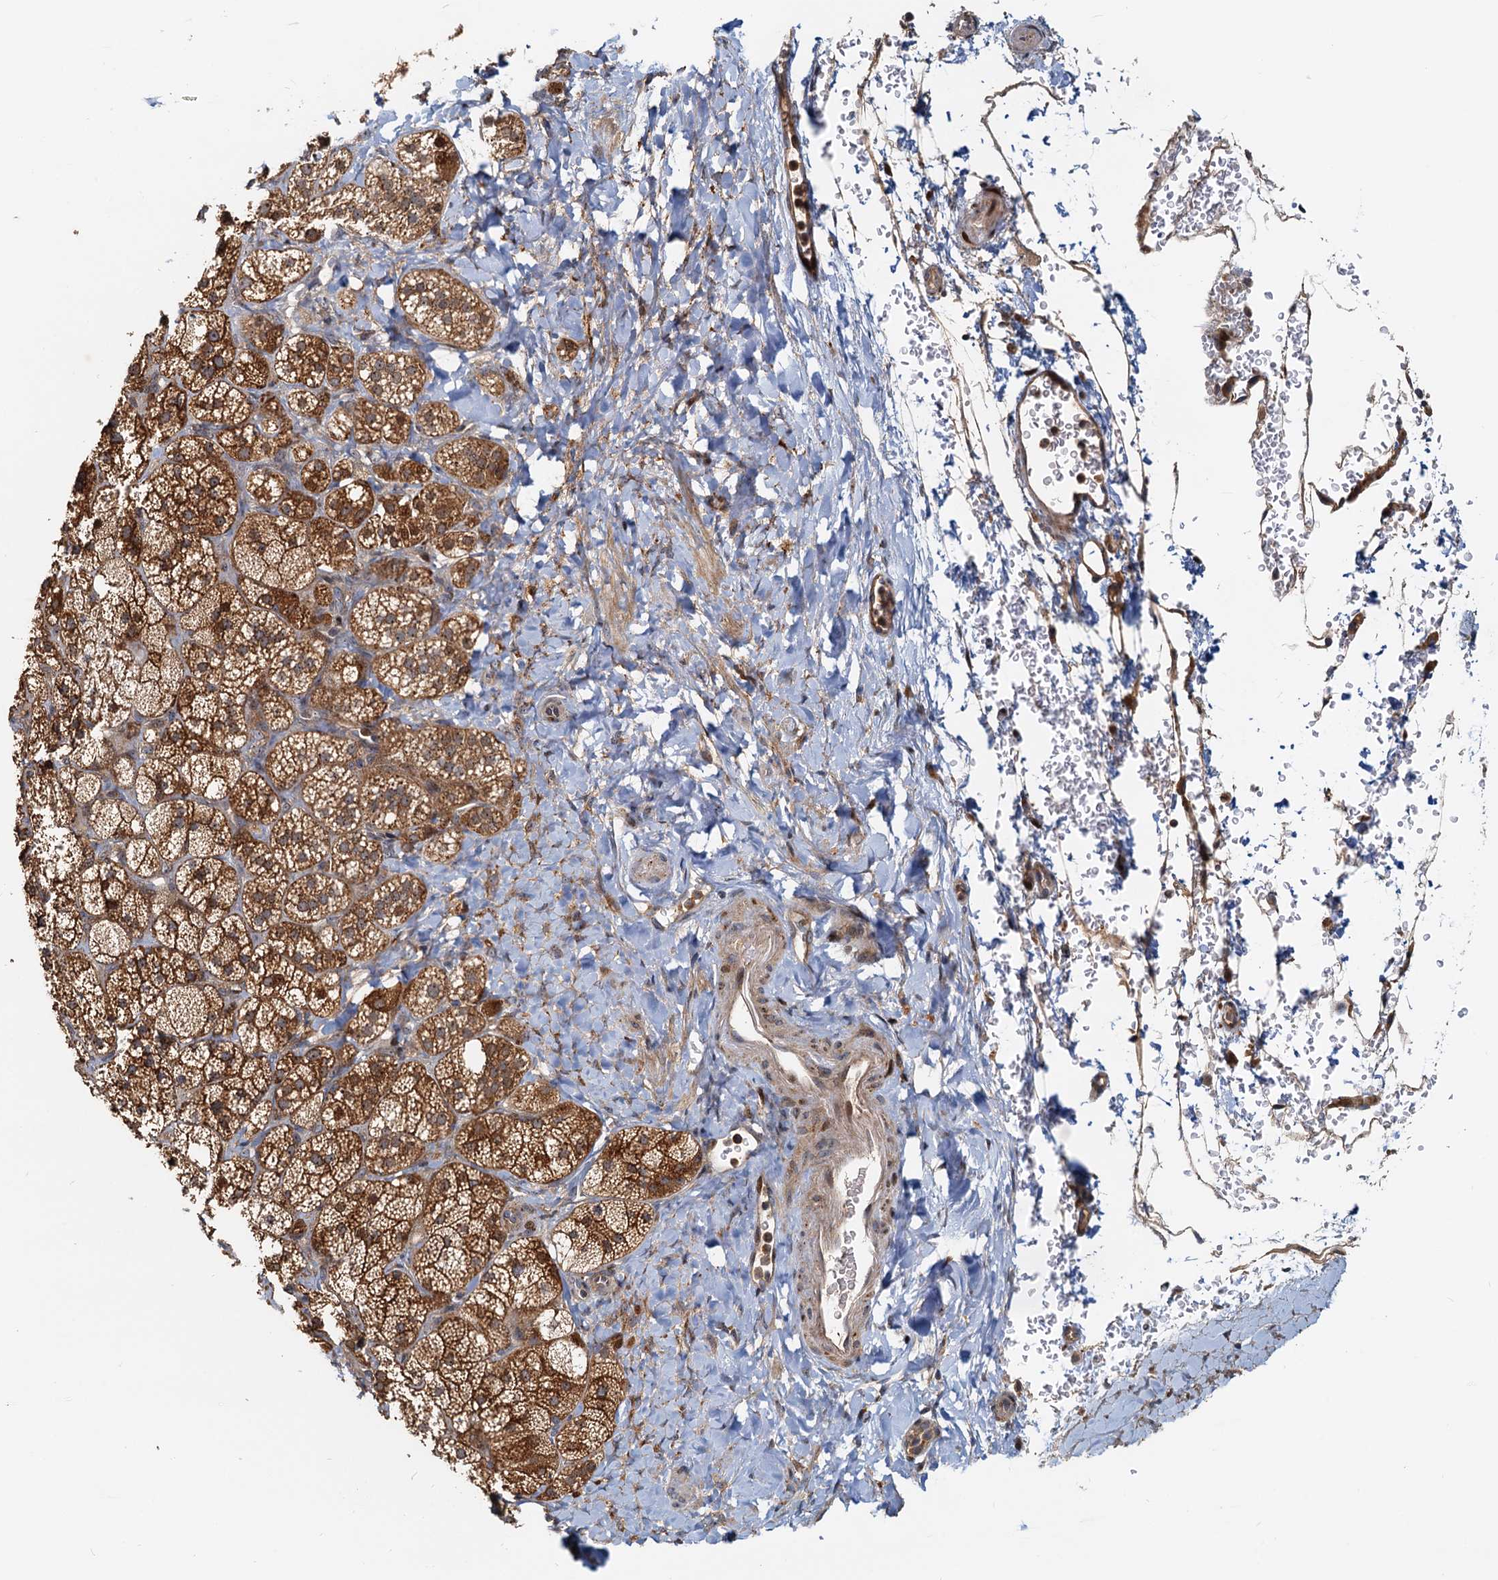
{"staining": {"intensity": "moderate", "quantity": ">75%", "location": "cytoplasmic/membranous,nuclear"}, "tissue": "adrenal gland", "cell_type": "Glandular cells", "image_type": "normal", "snomed": [{"axis": "morphology", "description": "Normal tissue, NOS"}, {"axis": "topography", "description": "Adrenal gland"}], "caption": "IHC staining of benign adrenal gland, which shows medium levels of moderate cytoplasmic/membranous,nuclear positivity in approximately >75% of glandular cells indicating moderate cytoplasmic/membranous,nuclear protein staining. The staining was performed using DAB (brown) for protein detection and nuclei were counterstained in hematoxylin (blue).", "gene": "TOLLIP", "patient": {"sex": "male", "age": 61}}